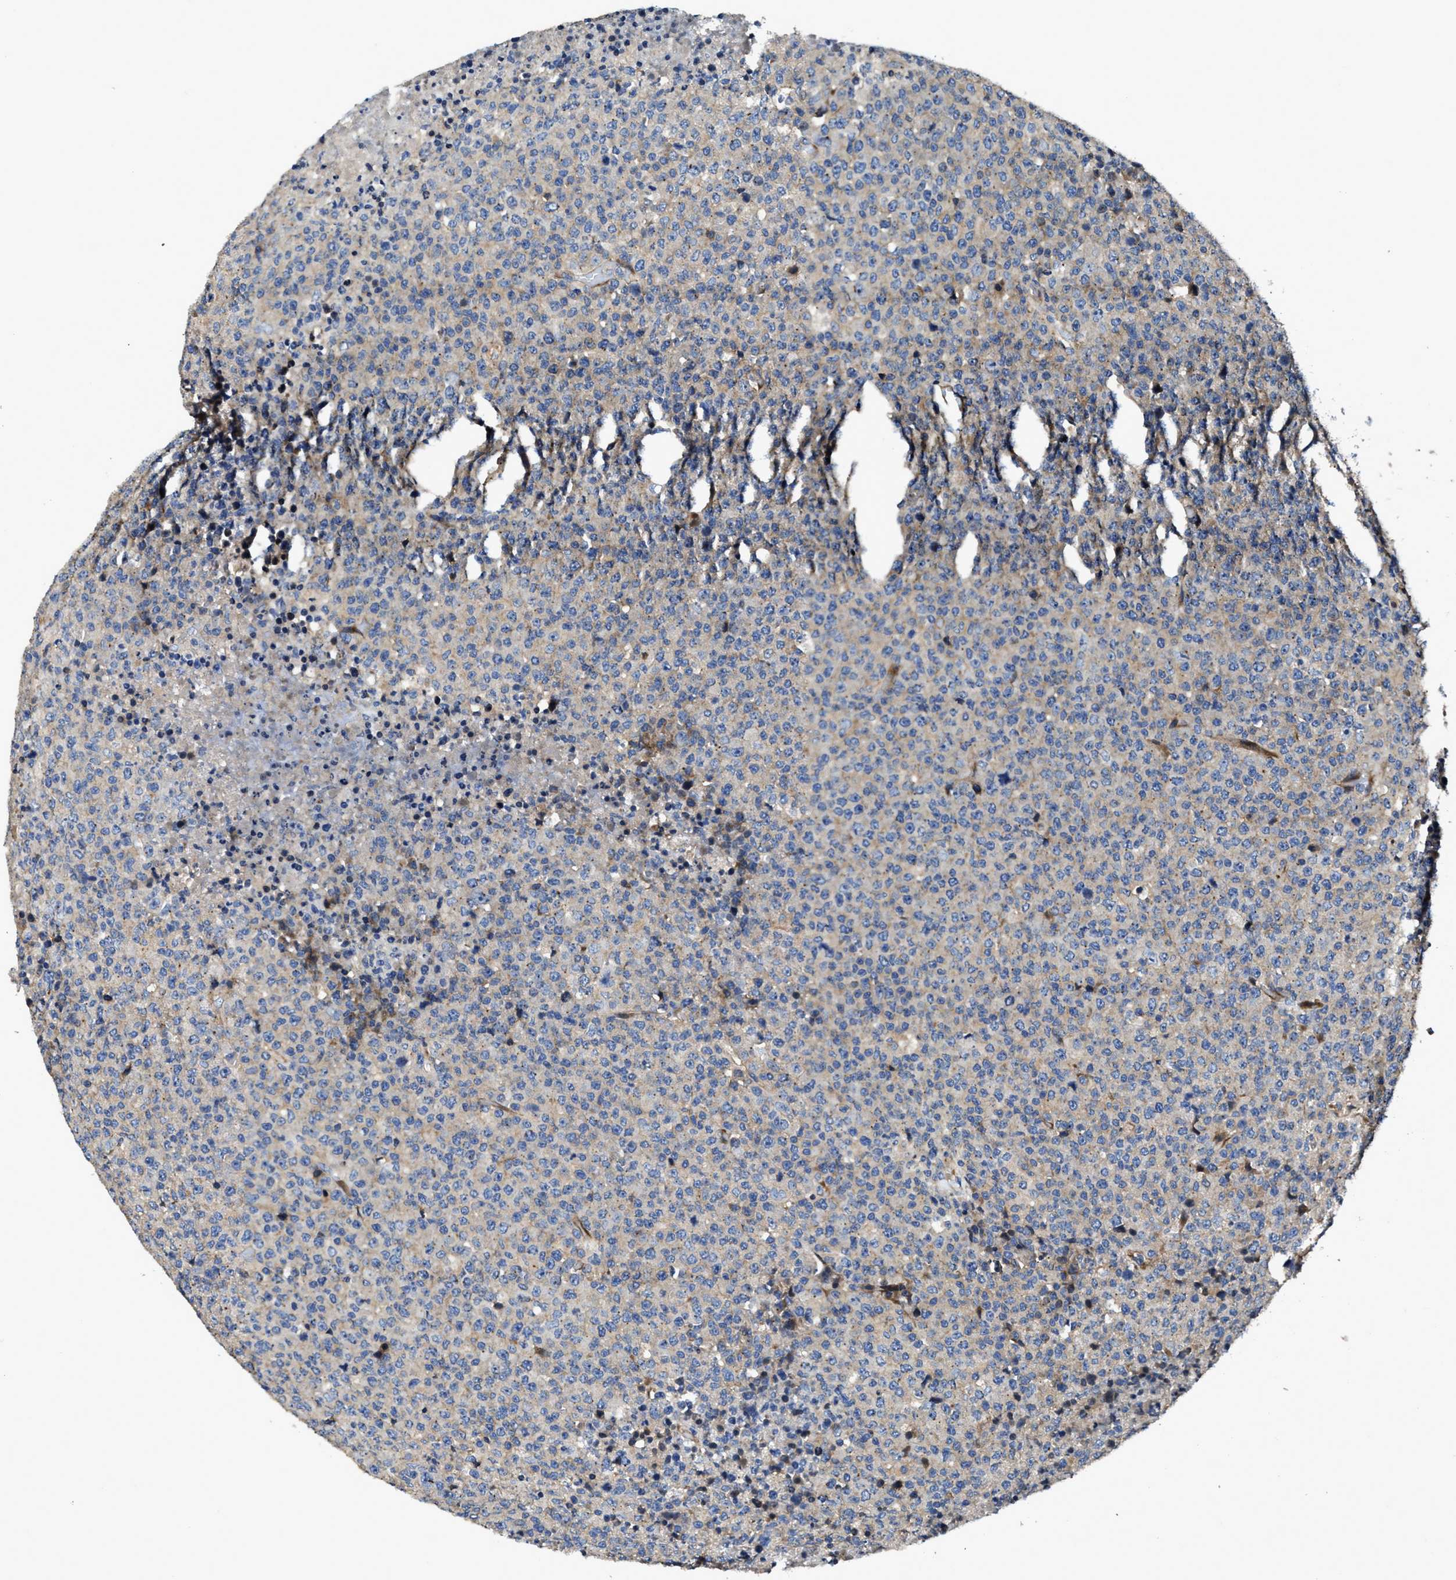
{"staining": {"intensity": "negative", "quantity": "none", "location": "none"}, "tissue": "lymphoma", "cell_type": "Tumor cells", "image_type": "cancer", "snomed": [{"axis": "morphology", "description": "Malignant lymphoma, non-Hodgkin's type, High grade"}, {"axis": "topography", "description": "Lymph node"}], "caption": "Immunohistochemistry (IHC) histopathology image of neoplastic tissue: malignant lymphoma, non-Hodgkin's type (high-grade) stained with DAB (3,3'-diaminobenzidine) demonstrates no significant protein expression in tumor cells. (DAB IHC with hematoxylin counter stain).", "gene": "PTAR1", "patient": {"sex": "male", "age": 13}}